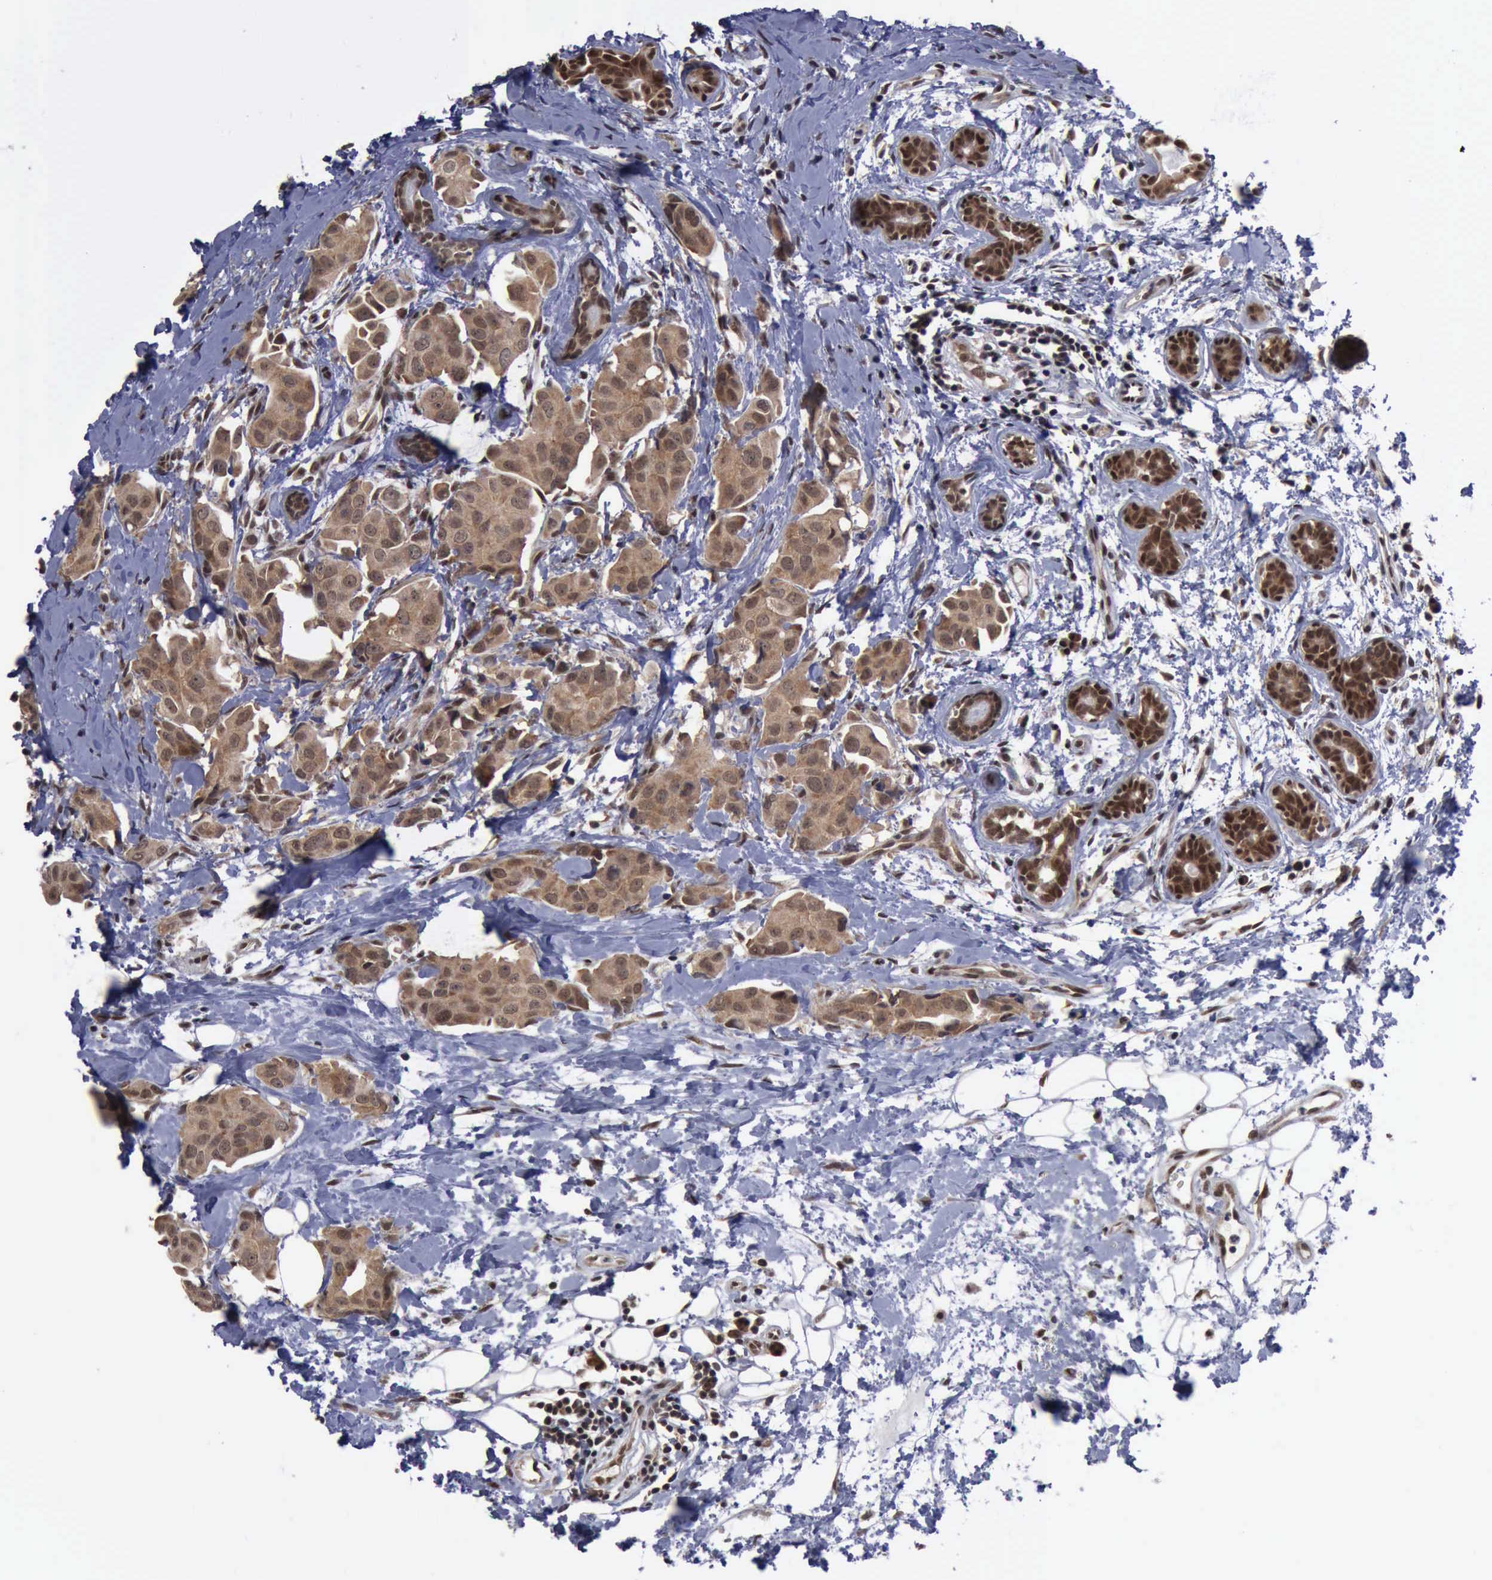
{"staining": {"intensity": "moderate", "quantity": ">75%", "location": "cytoplasmic/membranous"}, "tissue": "breast cancer", "cell_type": "Tumor cells", "image_type": "cancer", "snomed": [{"axis": "morphology", "description": "Duct carcinoma"}, {"axis": "topography", "description": "Breast"}], "caption": "This photomicrograph demonstrates immunohistochemistry (IHC) staining of human breast intraductal carcinoma, with medium moderate cytoplasmic/membranous positivity in approximately >75% of tumor cells.", "gene": "RTCB", "patient": {"sex": "female", "age": 40}}